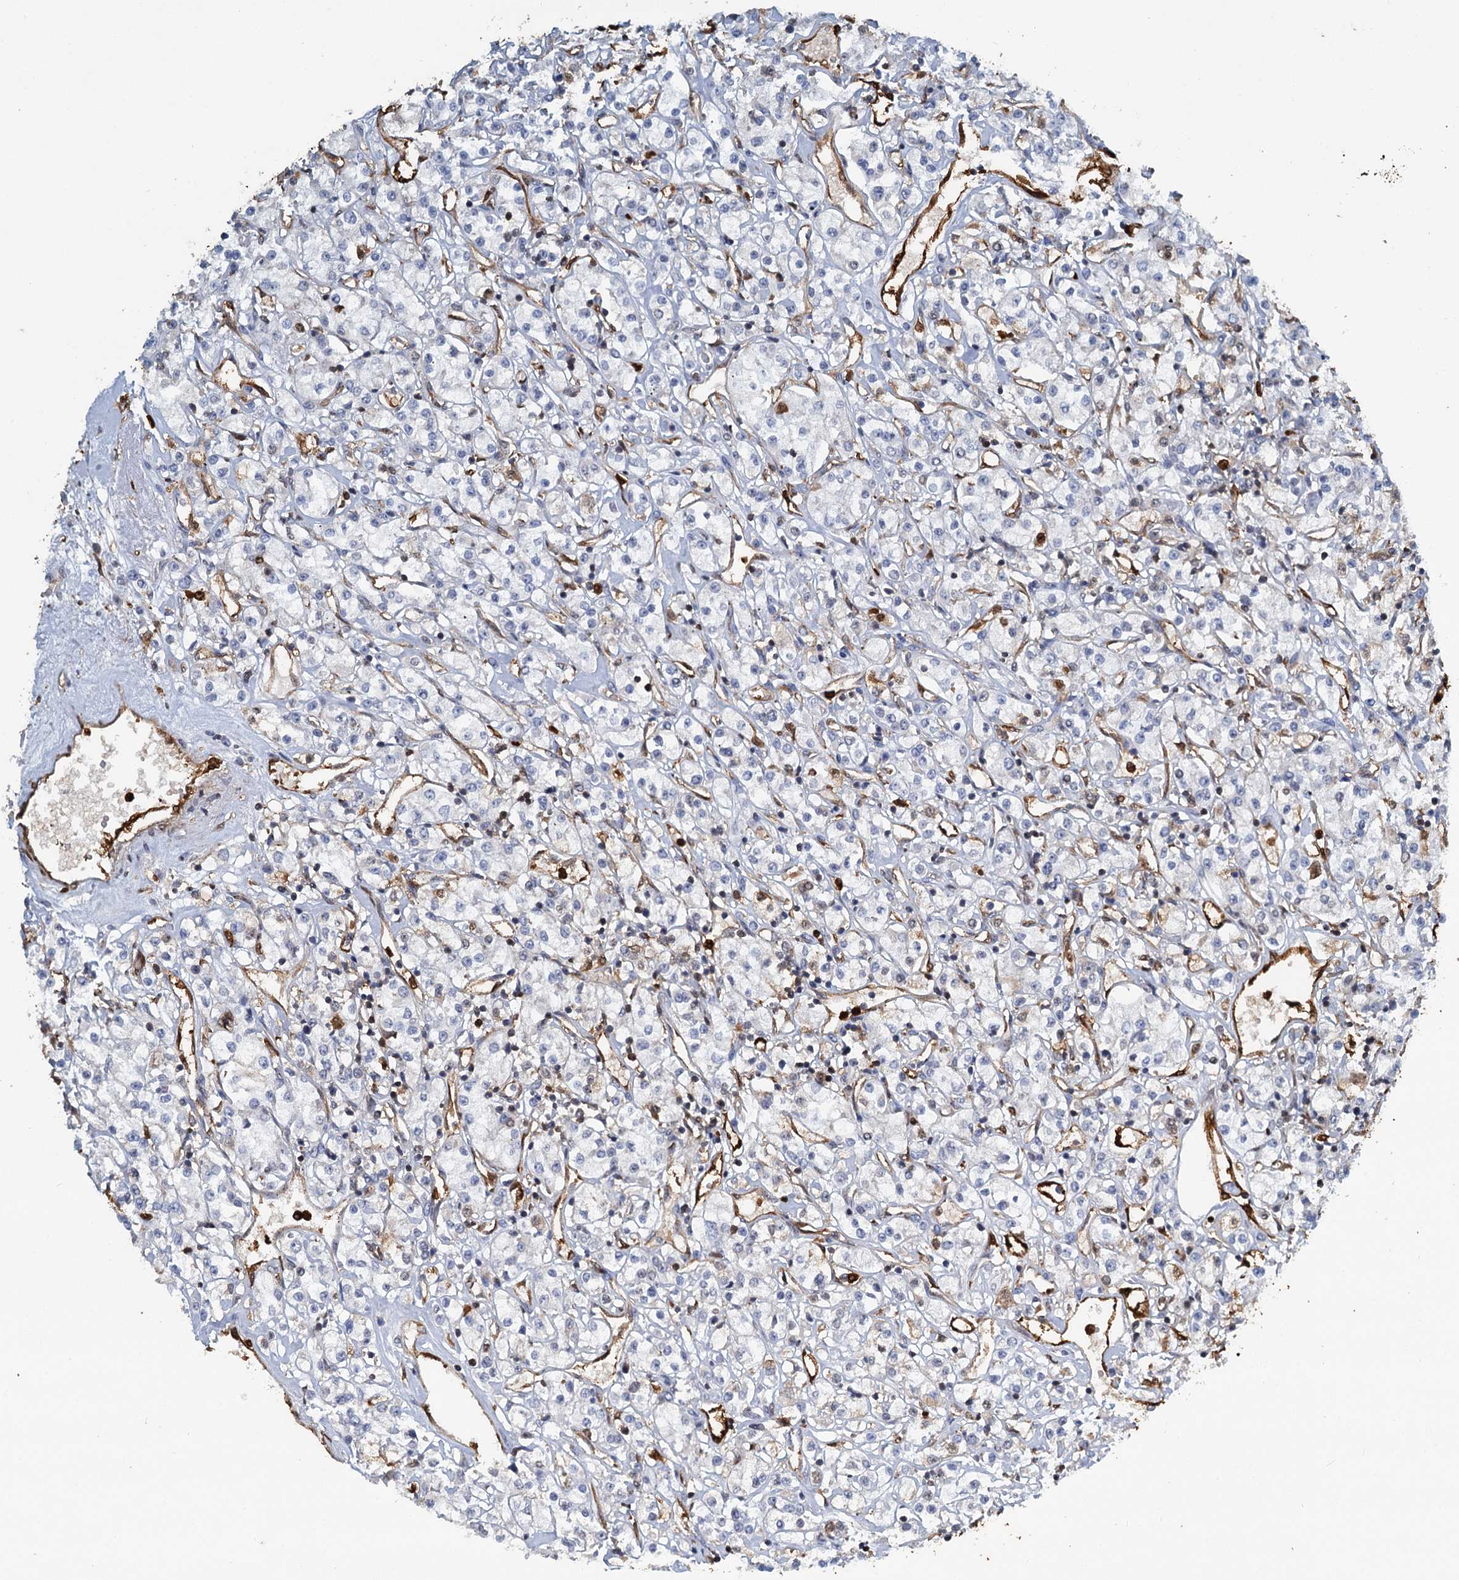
{"staining": {"intensity": "negative", "quantity": "none", "location": "none"}, "tissue": "renal cancer", "cell_type": "Tumor cells", "image_type": "cancer", "snomed": [{"axis": "morphology", "description": "Adenocarcinoma, NOS"}, {"axis": "topography", "description": "Kidney"}], "caption": "High power microscopy micrograph of an IHC image of renal adenocarcinoma, revealing no significant expression in tumor cells. (DAB IHC, high magnification).", "gene": "S100A6", "patient": {"sex": "female", "age": 59}}